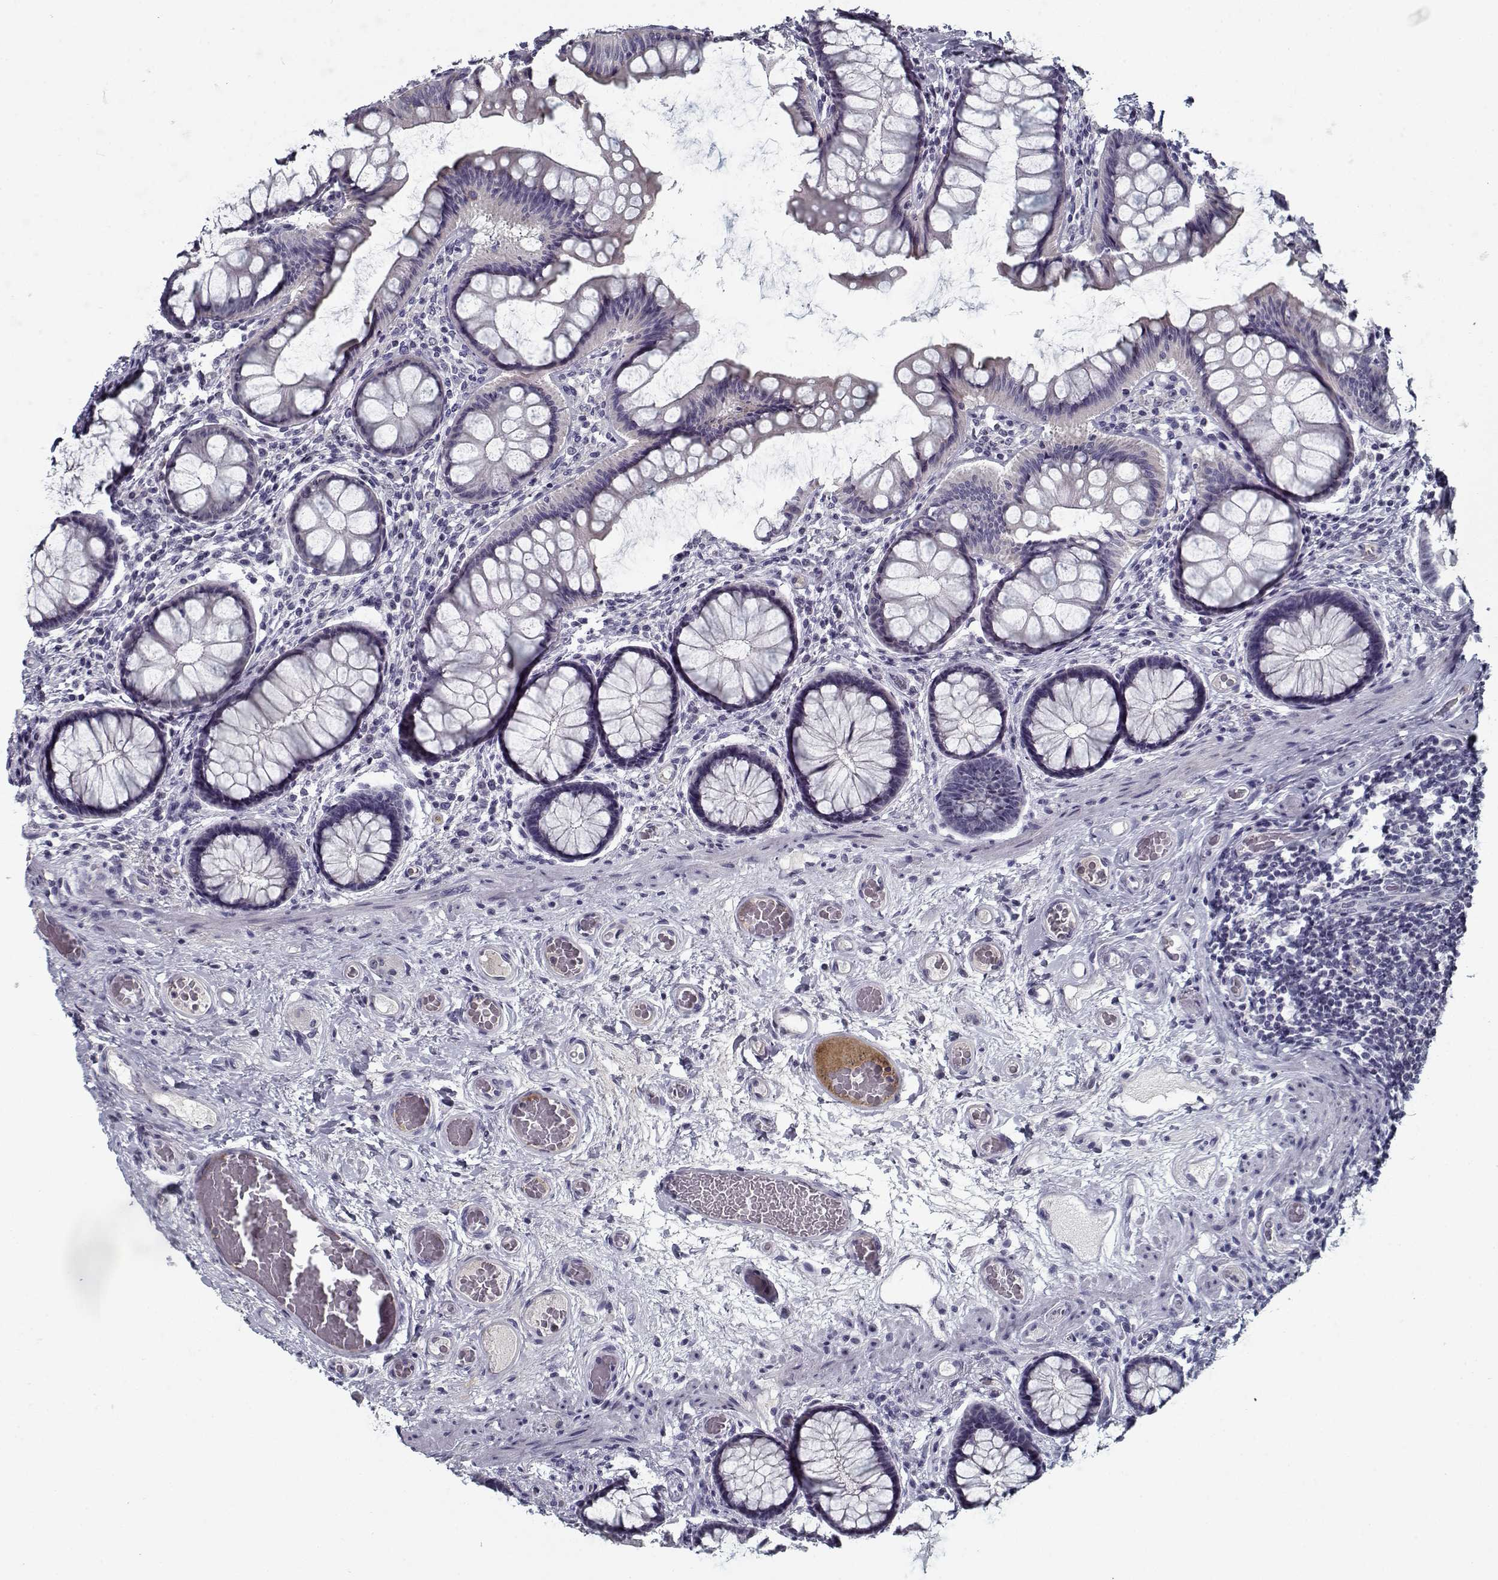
{"staining": {"intensity": "negative", "quantity": "none", "location": "none"}, "tissue": "colon", "cell_type": "Endothelial cells", "image_type": "normal", "snomed": [{"axis": "morphology", "description": "Normal tissue, NOS"}, {"axis": "topography", "description": "Colon"}], "caption": "High power microscopy image of an immunohistochemistry (IHC) photomicrograph of unremarkable colon, revealing no significant positivity in endothelial cells.", "gene": "DDX25", "patient": {"sex": "female", "age": 65}}